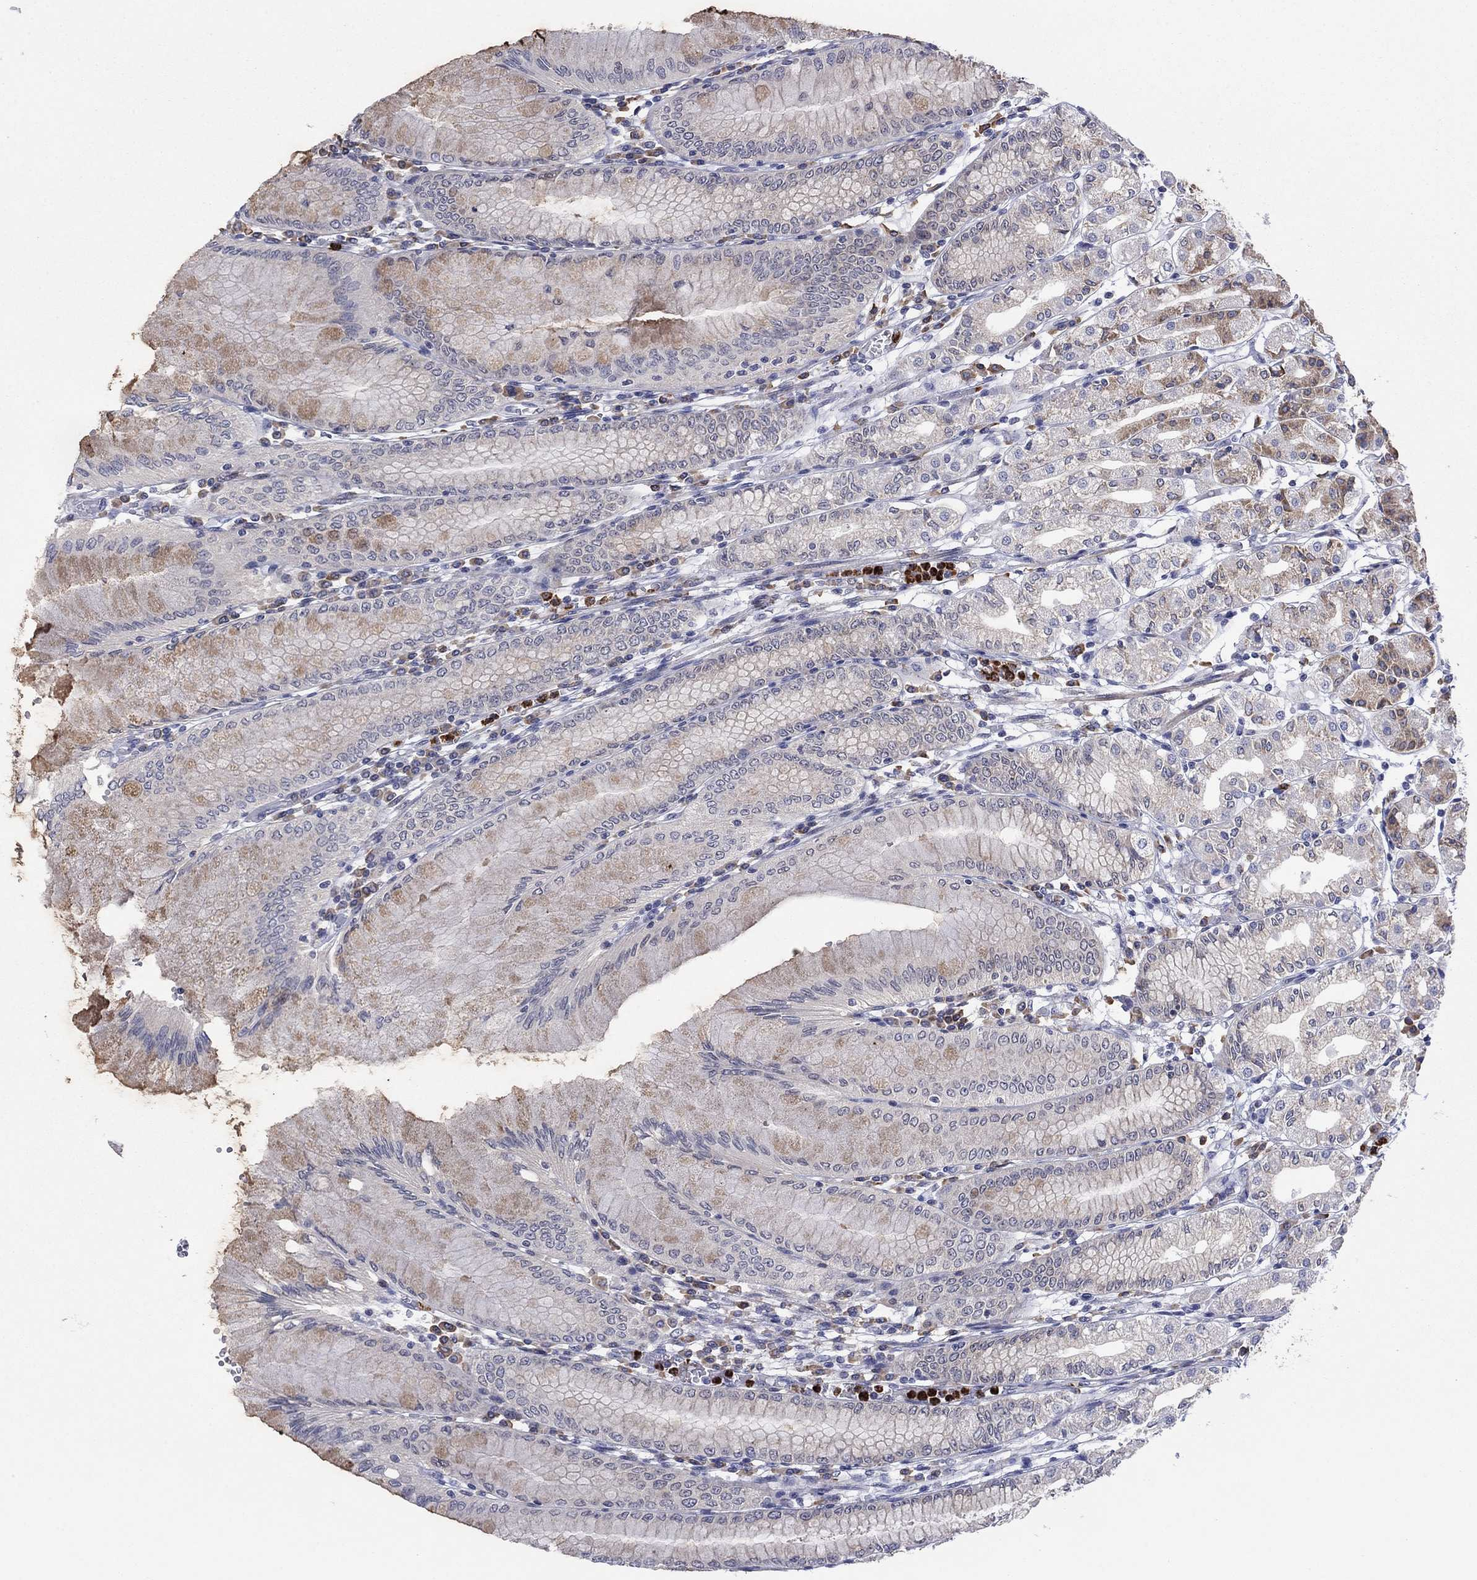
{"staining": {"intensity": "moderate", "quantity": "25%-75%", "location": "cytoplasmic/membranous"}, "tissue": "stomach", "cell_type": "Glandular cells", "image_type": "normal", "snomed": [{"axis": "morphology", "description": "Normal tissue, NOS"}, {"axis": "topography", "description": "Skeletal muscle"}, {"axis": "topography", "description": "Stomach"}], "caption": "Protein analysis of unremarkable stomach displays moderate cytoplasmic/membranous staining in approximately 25%-75% of glandular cells. (IHC, brightfield microscopy, high magnification).", "gene": "MTRFR", "patient": {"sex": "female", "age": 57}}